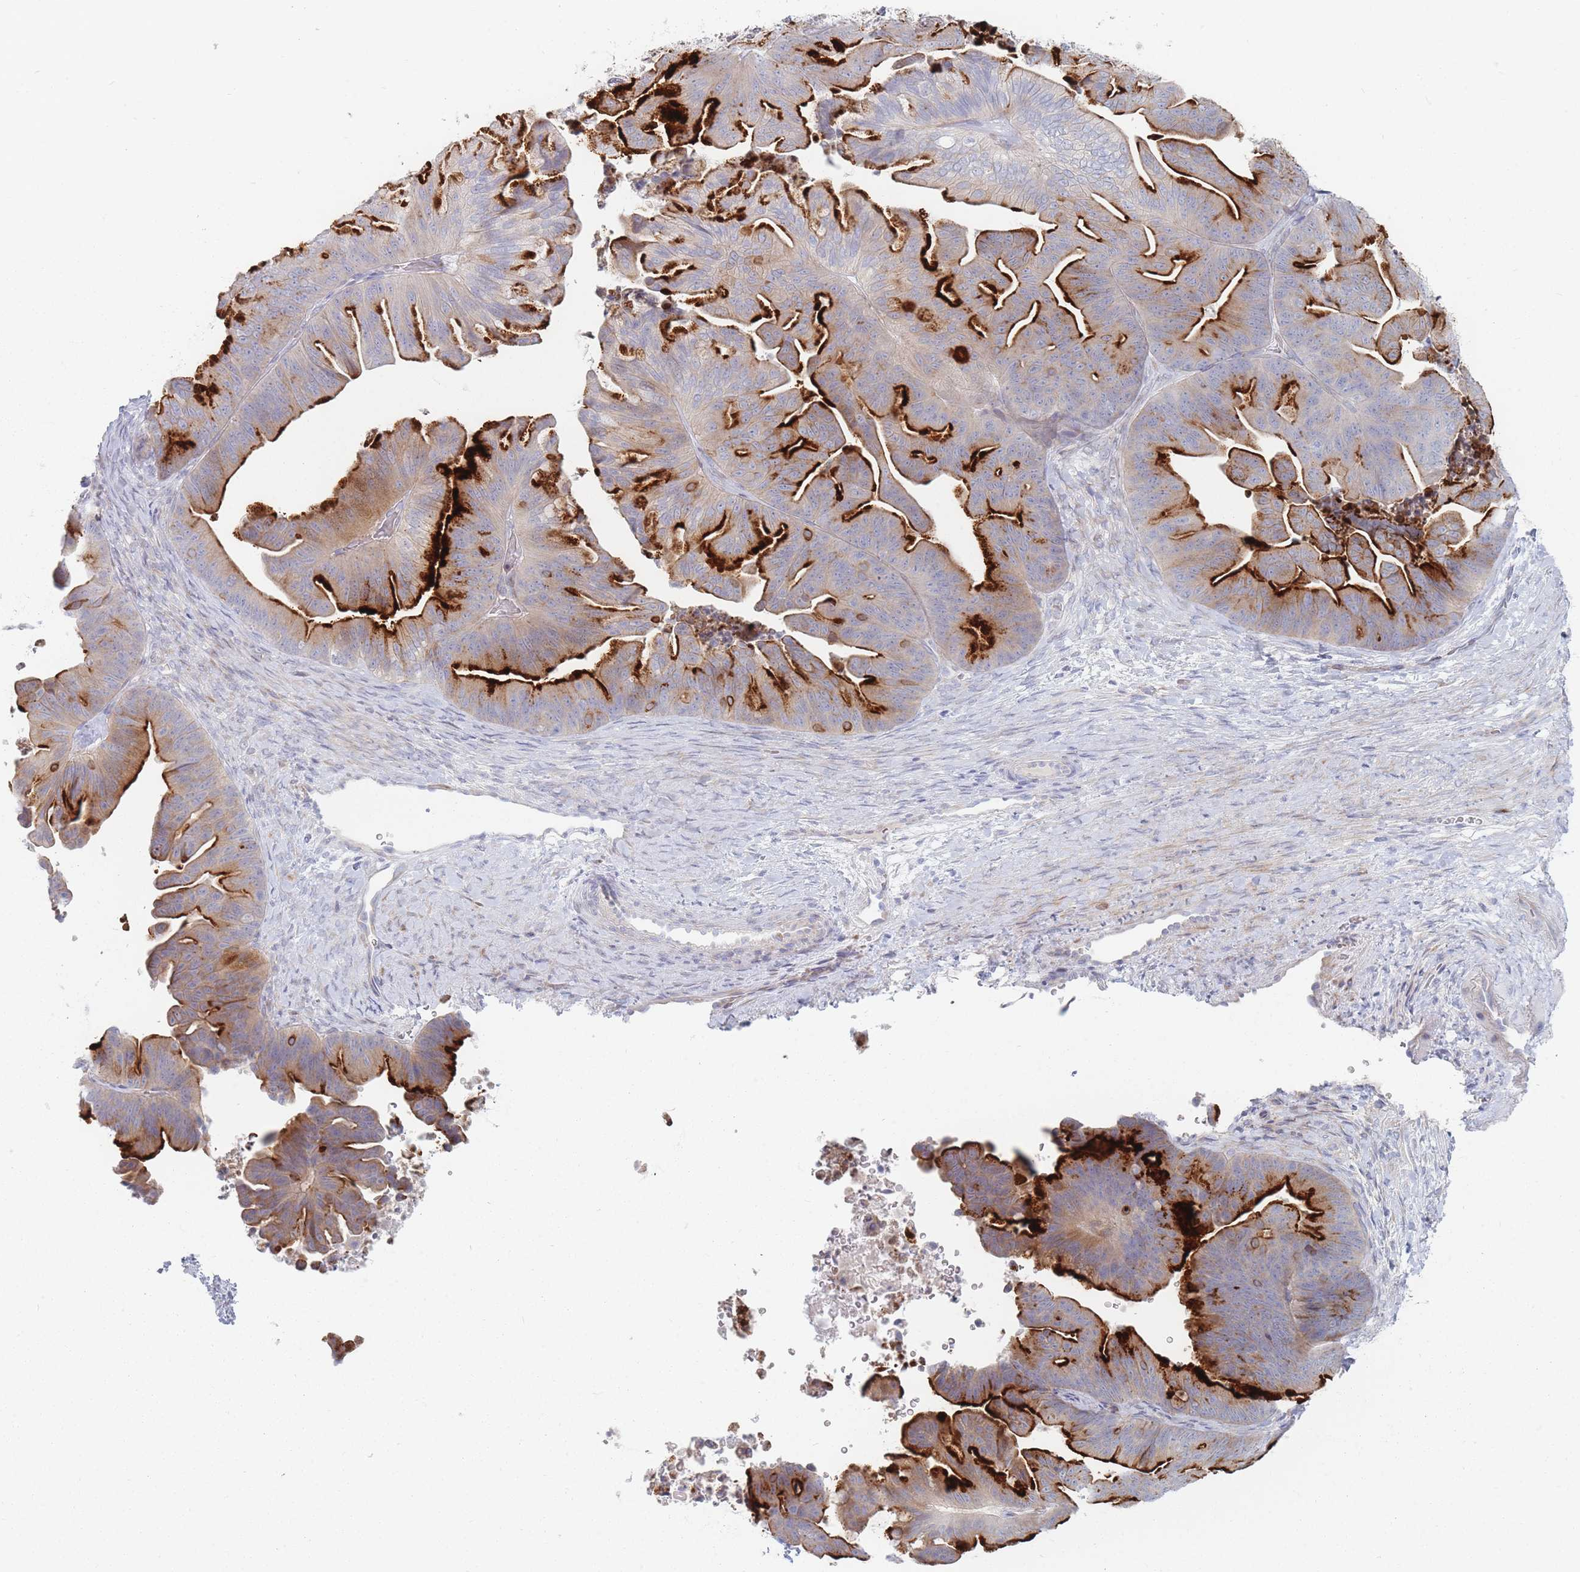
{"staining": {"intensity": "strong", "quantity": "<25%", "location": "cytoplasmic/membranous"}, "tissue": "ovarian cancer", "cell_type": "Tumor cells", "image_type": "cancer", "snomed": [{"axis": "morphology", "description": "Cystadenocarcinoma, mucinous, NOS"}, {"axis": "topography", "description": "Ovary"}], "caption": "Immunohistochemistry micrograph of ovarian cancer stained for a protein (brown), which displays medium levels of strong cytoplasmic/membranous expression in approximately <25% of tumor cells.", "gene": "SPATS1", "patient": {"sex": "female", "age": 67}}